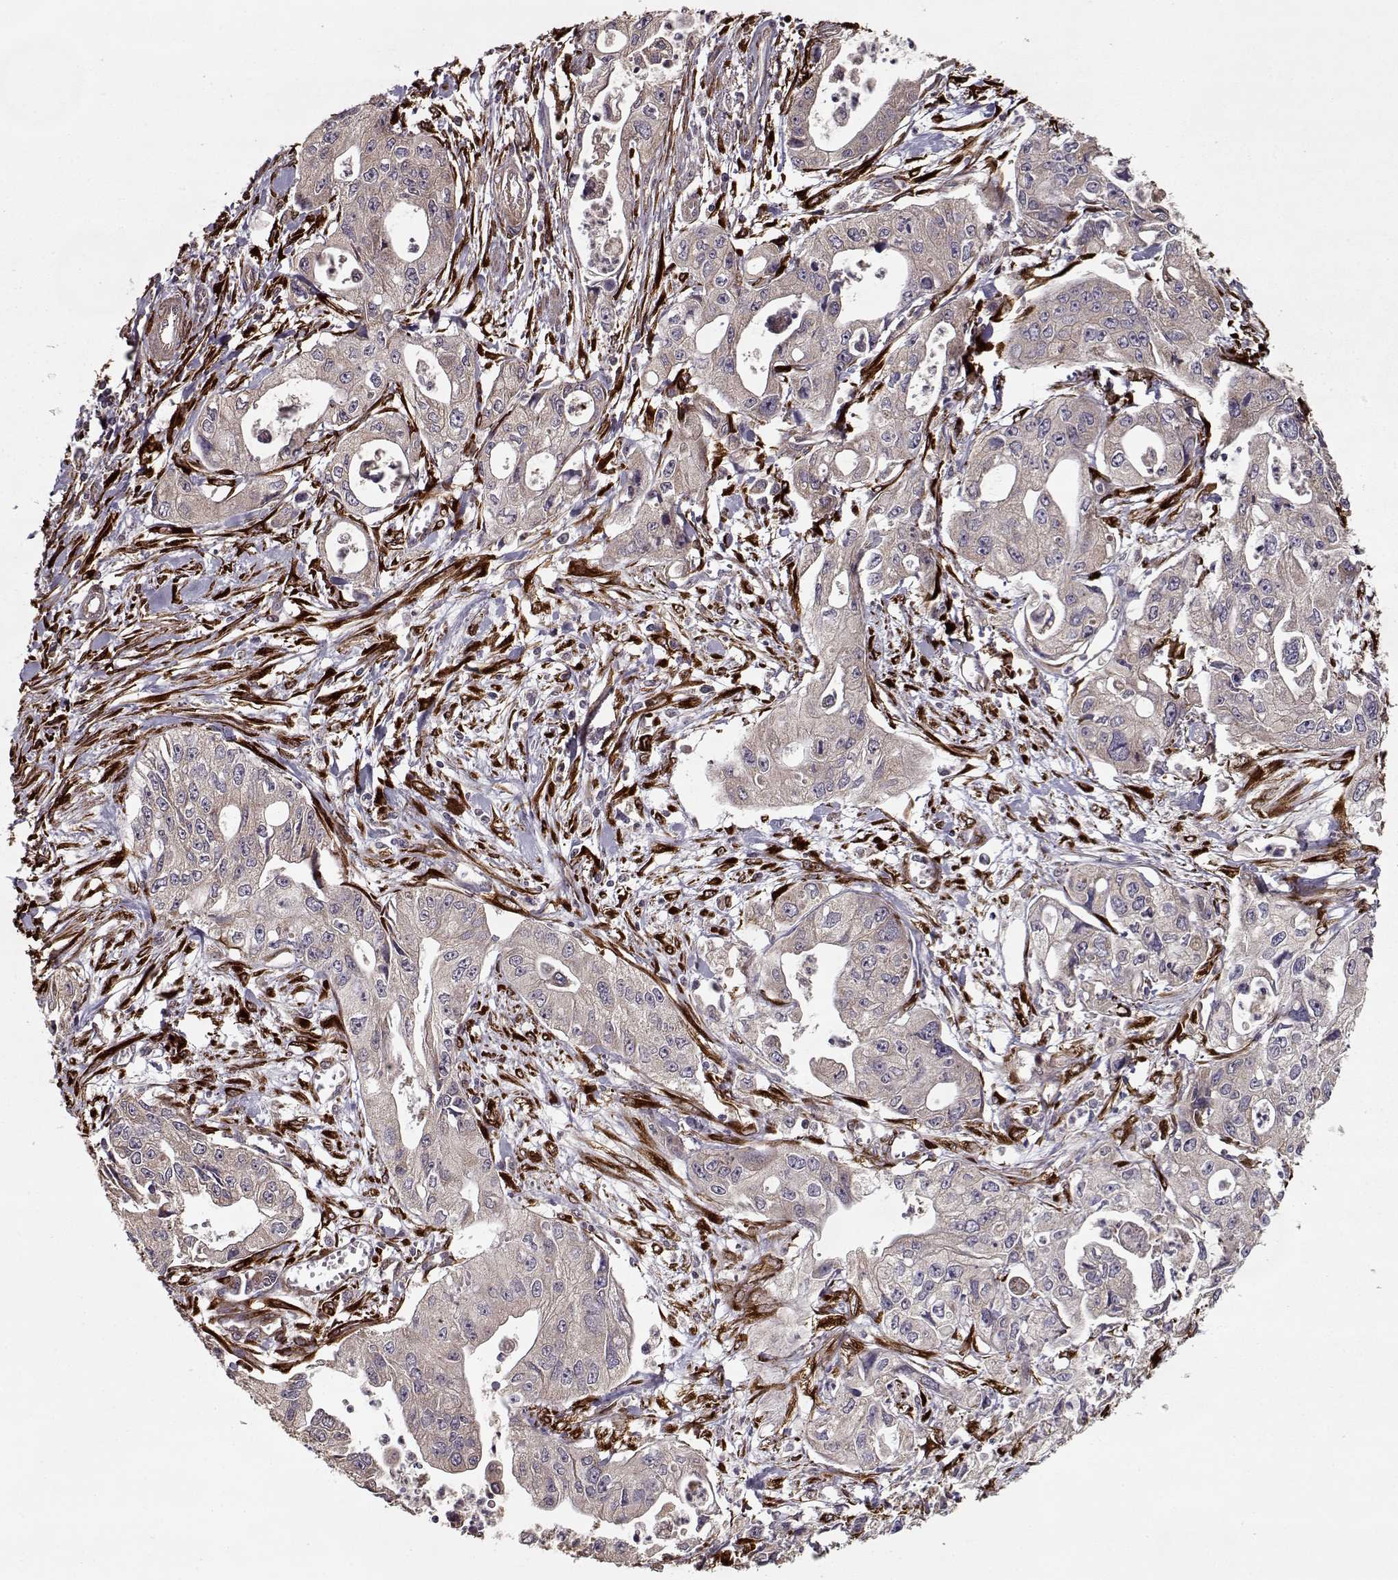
{"staining": {"intensity": "weak", "quantity": ">75%", "location": "cytoplasmic/membranous"}, "tissue": "pancreatic cancer", "cell_type": "Tumor cells", "image_type": "cancer", "snomed": [{"axis": "morphology", "description": "Adenocarcinoma, NOS"}, {"axis": "topography", "description": "Pancreas"}], "caption": "A histopathology image of adenocarcinoma (pancreatic) stained for a protein shows weak cytoplasmic/membranous brown staining in tumor cells.", "gene": "IMMP1L", "patient": {"sex": "male", "age": 70}}